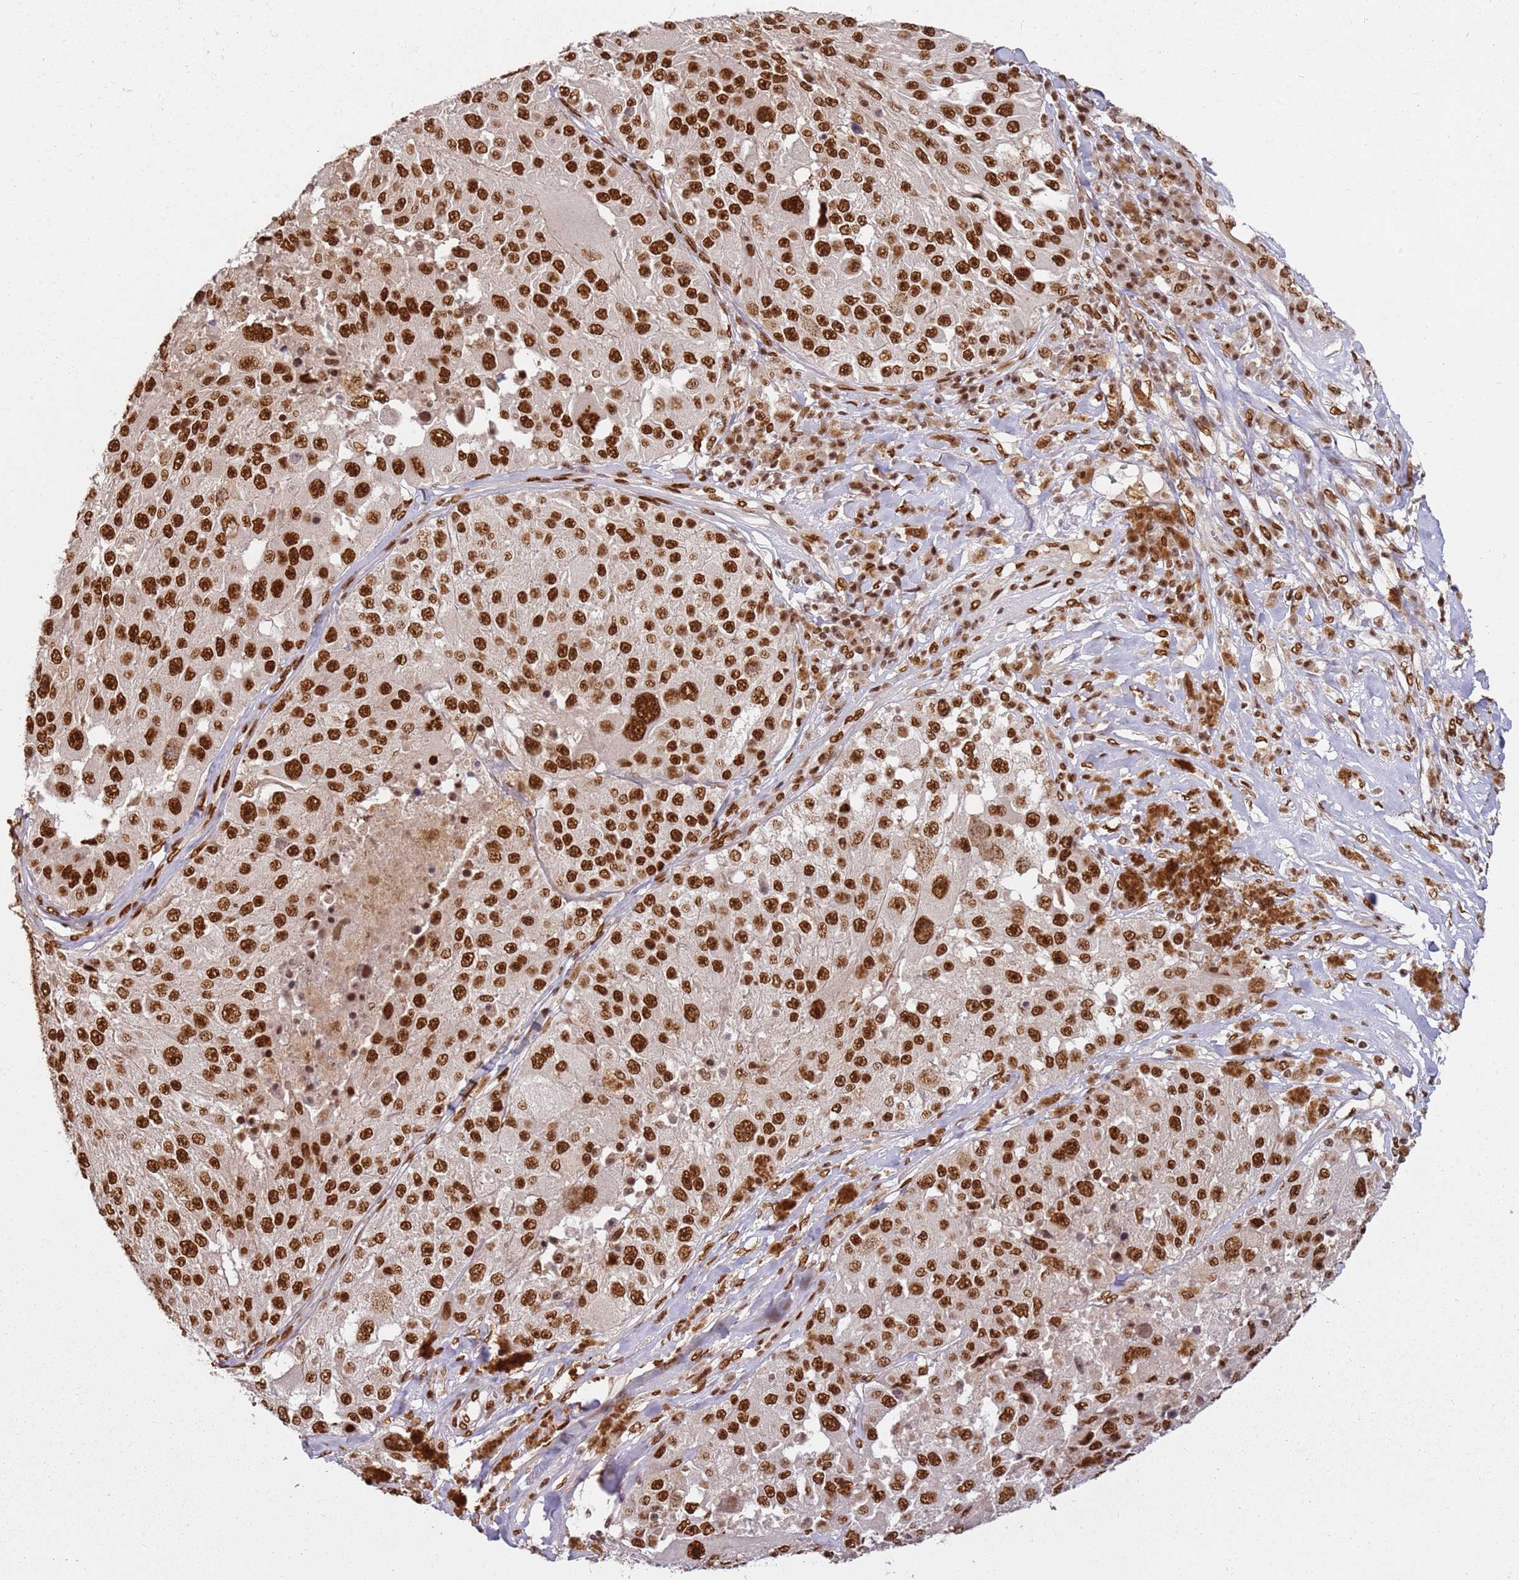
{"staining": {"intensity": "strong", "quantity": ">75%", "location": "nuclear"}, "tissue": "melanoma", "cell_type": "Tumor cells", "image_type": "cancer", "snomed": [{"axis": "morphology", "description": "Malignant melanoma, Metastatic site"}, {"axis": "topography", "description": "Lymph node"}], "caption": "A high-resolution histopathology image shows immunohistochemistry (IHC) staining of melanoma, which exhibits strong nuclear staining in about >75% of tumor cells.", "gene": "TENT4A", "patient": {"sex": "male", "age": 62}}